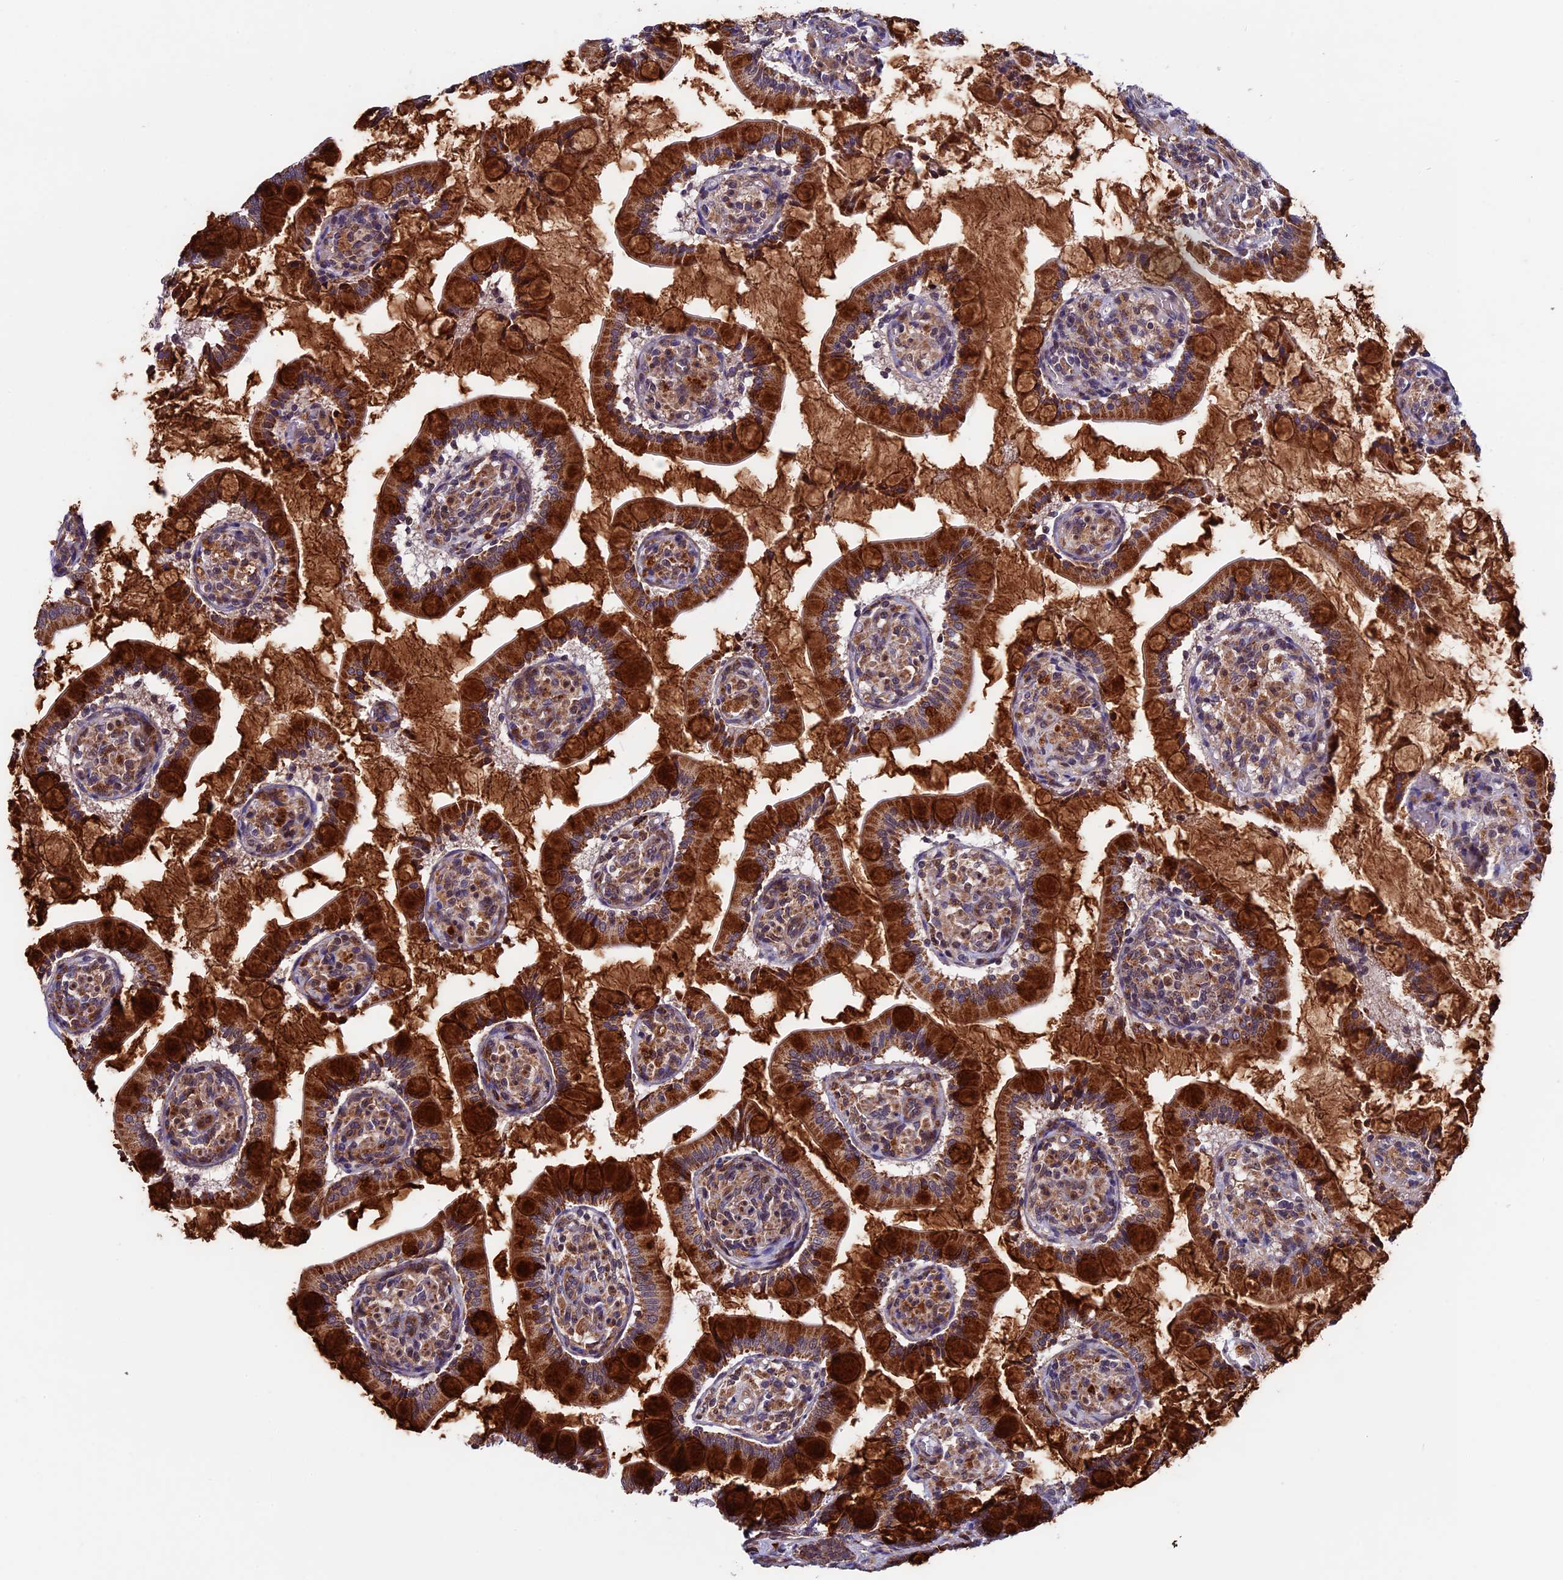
{"staining": {"intensity": "strong", "quantity": ">75%", "location": "cytoplasmic/membranous"}, "tissue": "small intestine", "cell_type": "Glandular cells", "image_type": "normal", "snomed": [{"axis": "morphology", "description": "Normal tissue, NOS"}, {"axis": "topography", "description": "Small intestine"}], "caption": "Unremarkable small intestine demonstrates strong cytoplasmic/membranous expression in approximately >75% of glandular cells, visualized by immunohistochemistry. (DAB = brown stain, brightfield microscopy at high magnification).", "gene": "RNF17", "patient": {"sex": "male", "age": 52}}